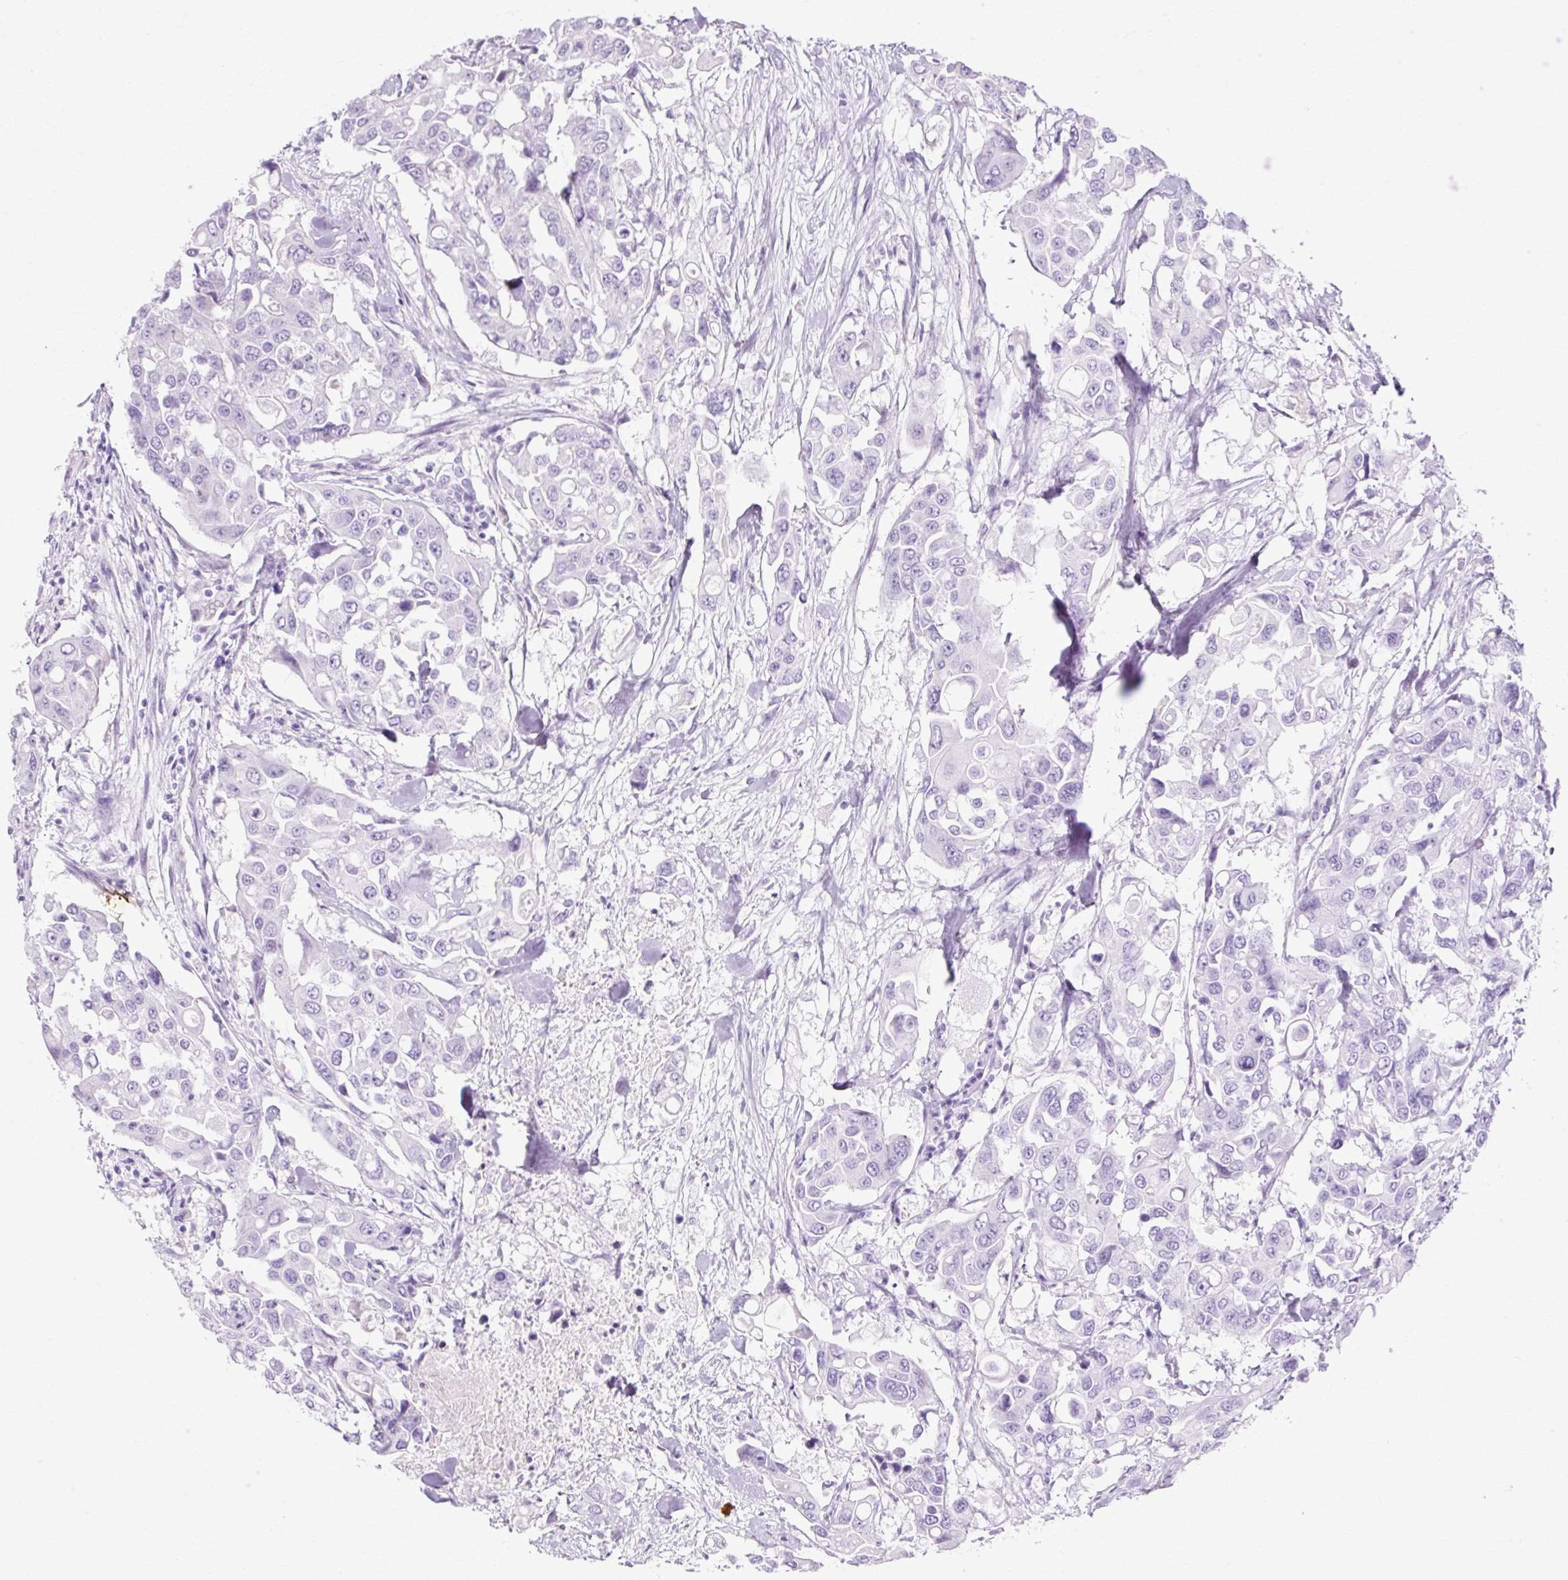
{"staining": {"intensity": "negative", "quantity": "none", "location": "none"}, "tissue": "colorectal cancer", "cell_type": "Tumor cells", "image_type": "cancer", "snomed": [{"axis": "morphology", "description": "Adenocarcinoma, NOS"}, {"axis": "topography", "description": "Colon"}], "caption": "Photomicrograph shows no significant protein expression in tumor cells of colorectal adenocarcinoma. (Brightfield microscopy of DAB immunohistochemistry at high magnification).", "gene": "HSD11B1", "patient": {"sex": "male", "age": 77}}